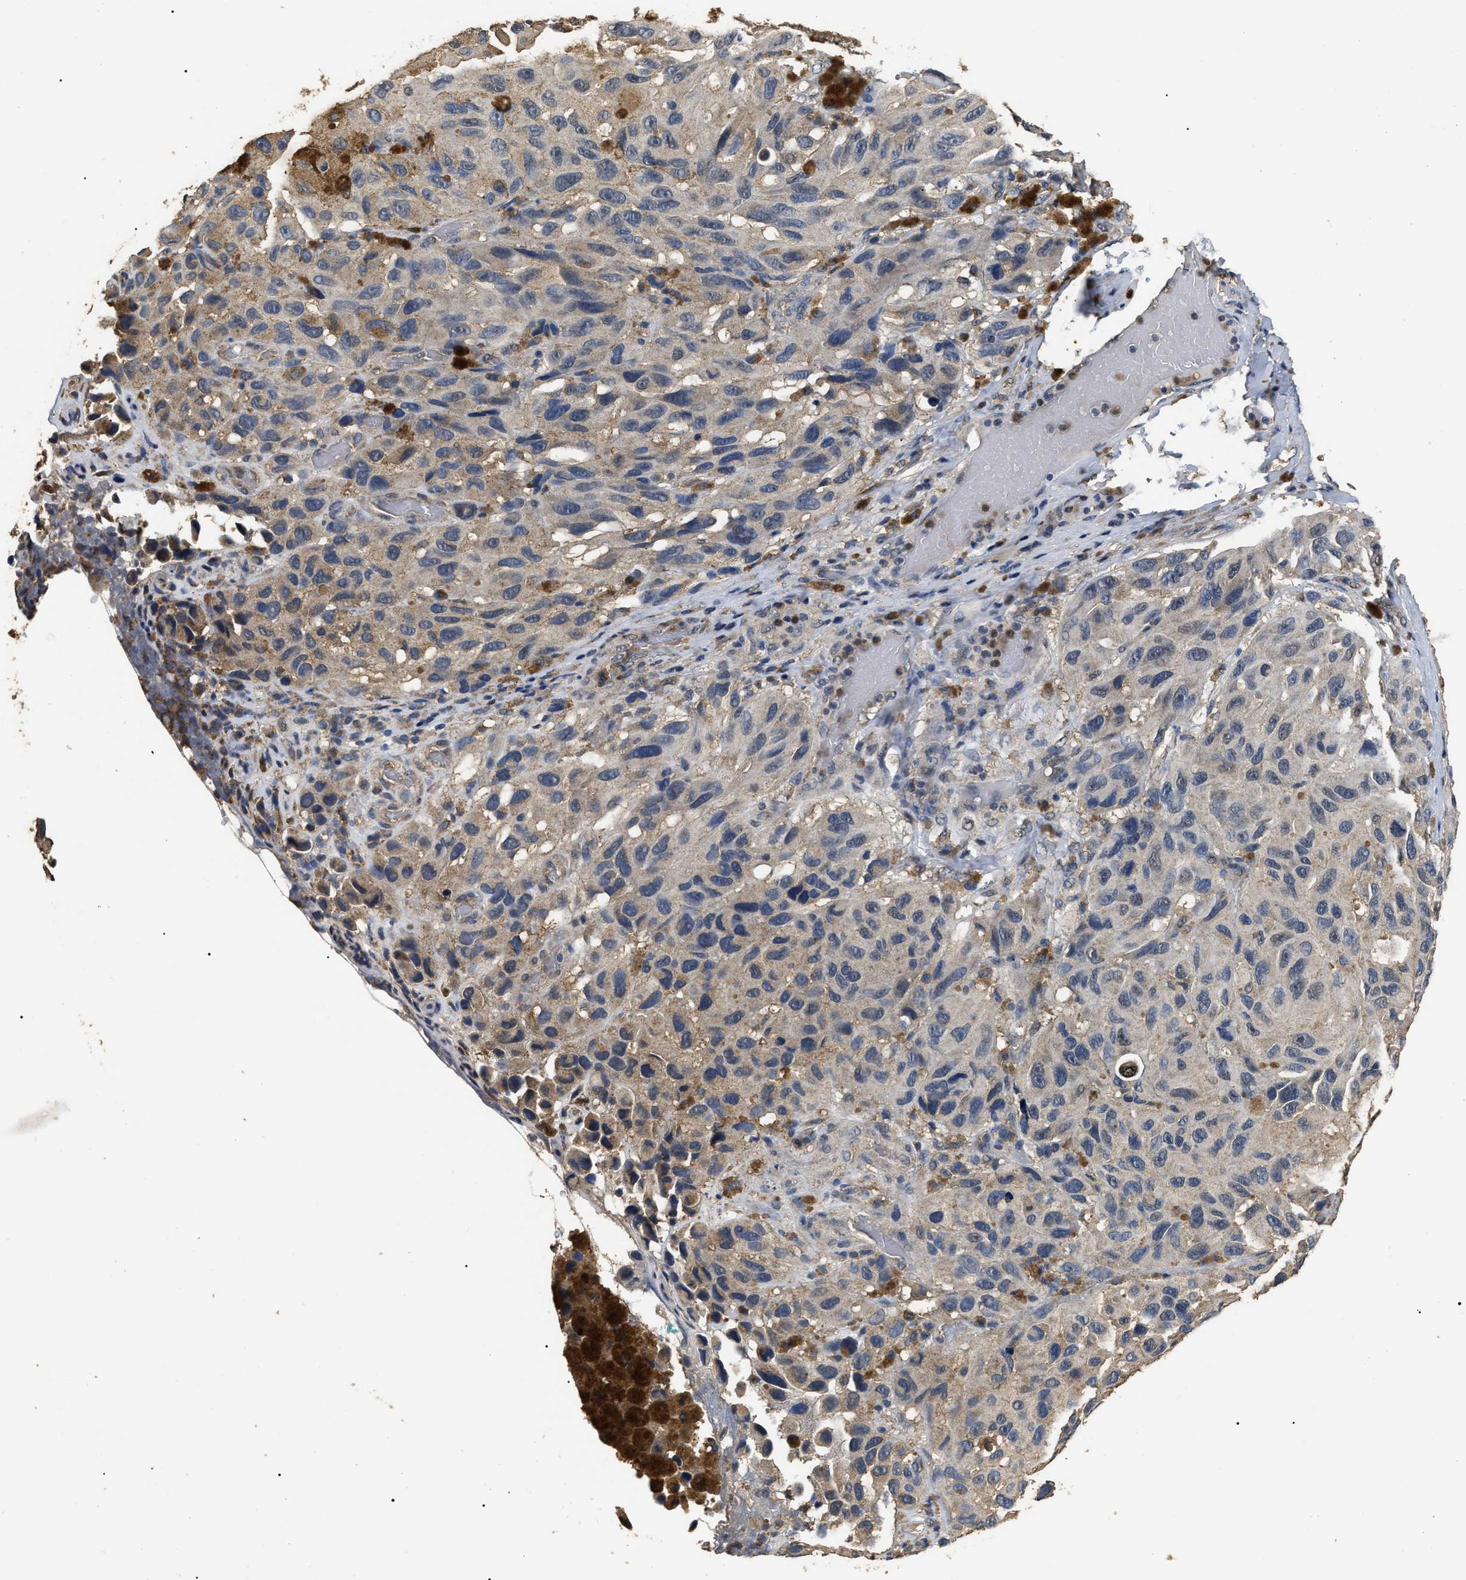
{"staining": {"intensity": "negative", "quantity": "none", "location": "none"}, "tissue": "melanoma", "cell_type": "Tumor cells", "image_type": "cancer", "snomed": [{"axis": "morphology", "description": "Malignant melanoma, NOS"}, {"axis": "topography", "description": "Skin"}], "caption": "This is an immunohistochemistry micrograph of malignant melanoma. There is no expression in tumor cells.", "gene": "PSMD8", "patient": {"sex": "female", "age": 73}}